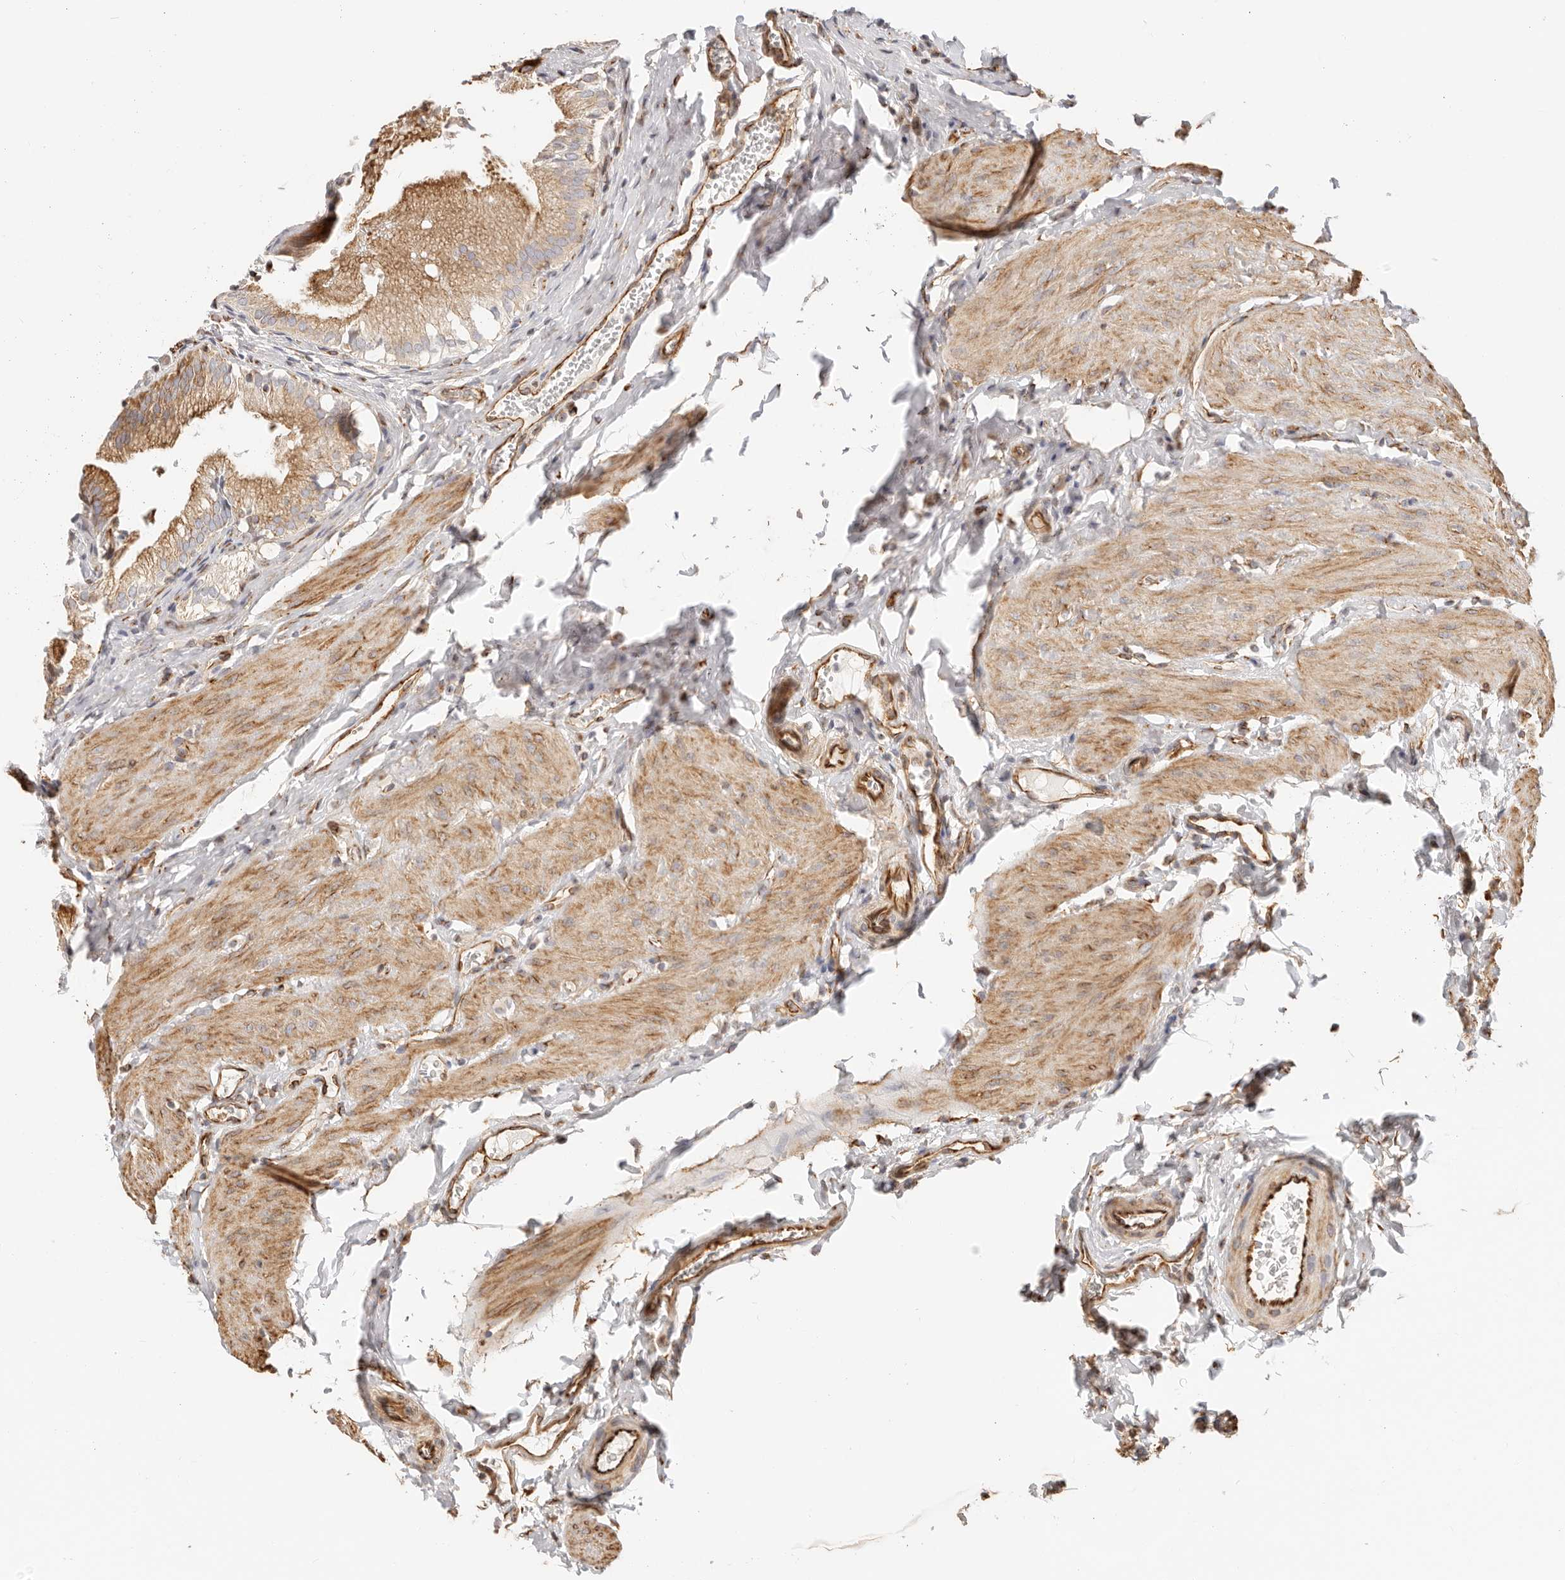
{"staining": {"intensity": "moderate", "quantity": ">75%", "location": "cytoplasmic/membranous"}, "tissue": "gallbladder", "cell_type": "Glandular cells", "image_type": "normal", "snomed": [{"axis": "morphology", "description": "Normal tissue, NOS"}, {"axis": "topography", "description": "Gallbladder"}], "caption": "Immunohistochemical staining of normal gallbladder exhibits medium levels of moderate cytoplasmic/membranous staining in approximately >75% of glandular cells. Using DAB (3,3'-diaminobenzidine) (brown) and hematoxylin (blue) stains, captured at high magnification using brightfield microscopy.", "gene": "DTNBP1", "patient": {"sex": "female", "age": 30}}